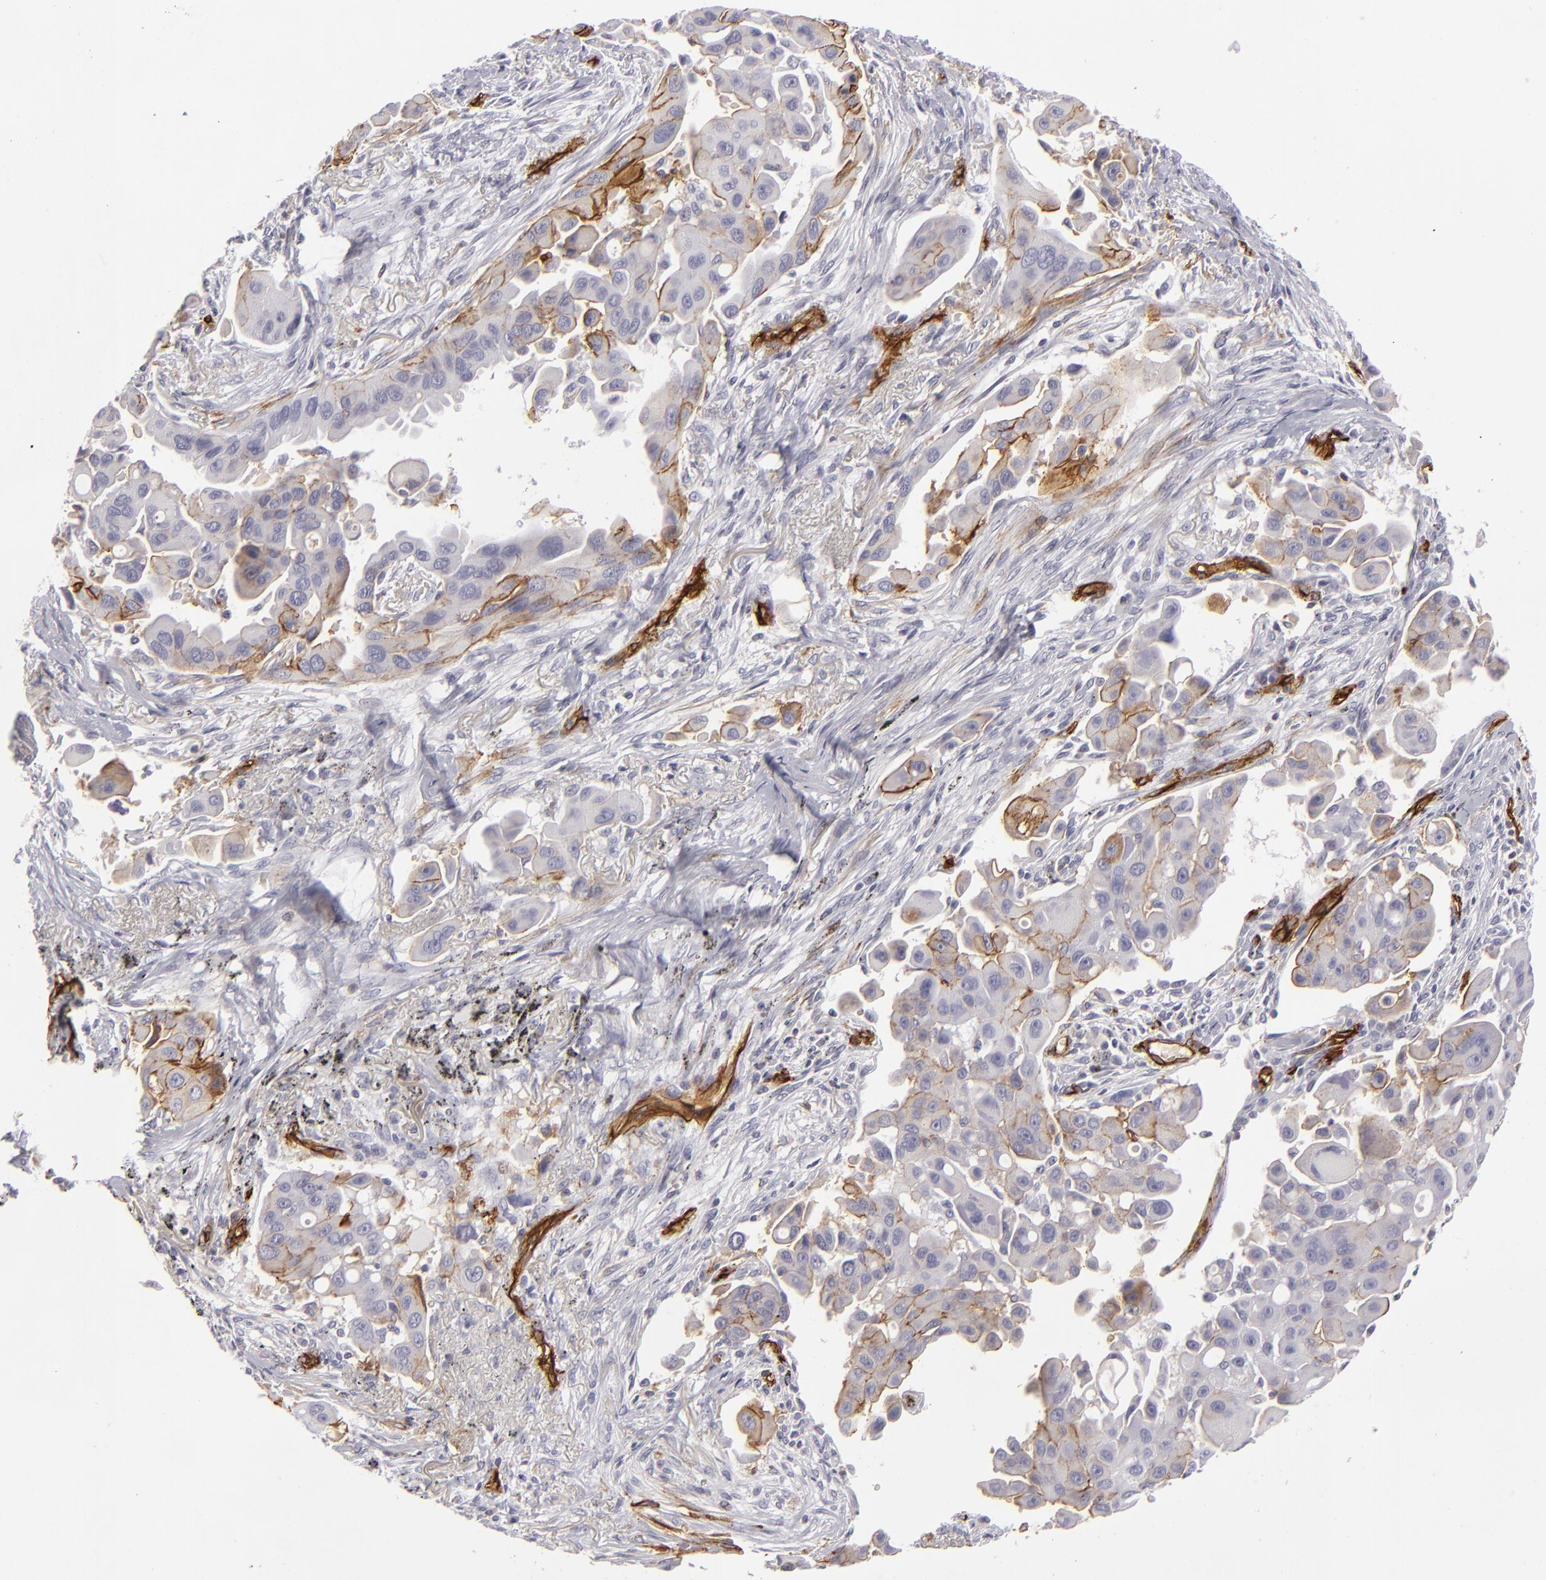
{"staining": {"intensity": "negative", "quantity": "none", "location": "none"}, "tissue": "lung cancer", "cell_type": "Tumor cells", "image_type": "cancer", "snomed": [{"axis": "morphology", "description": "Adenocarcinoma, NOS"}, {"axis": "topography", "description": "Lung"}], "caption": "DAB immunohistochemical staining of lung adenocarcinoma reveals no significant expression in tumor cells.", "gene": "MCAM", "patient": {"sex": "male", "age": 68}}